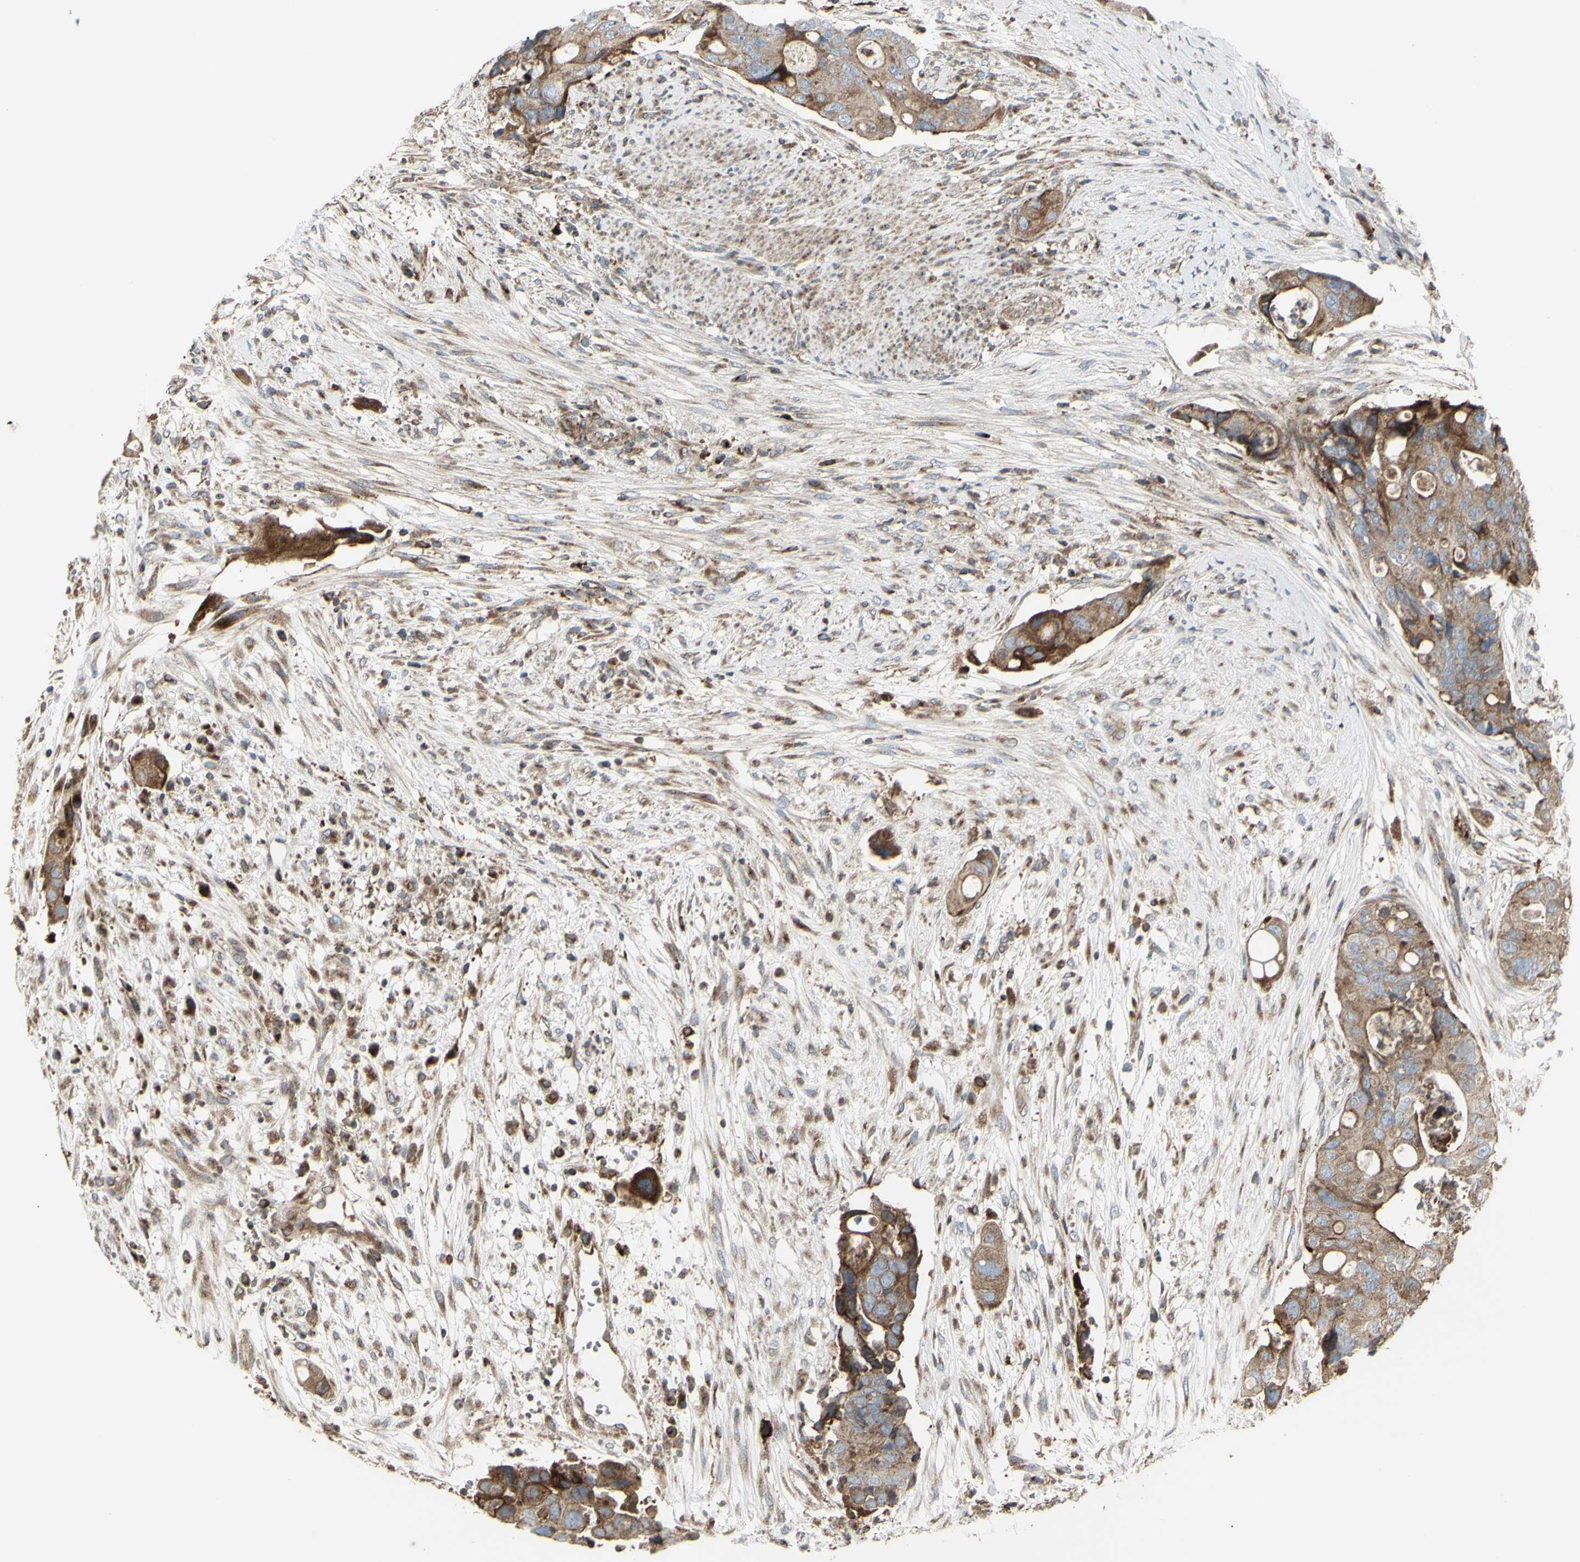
{"staining": {"intensity": "moderate", "quantity": ">75%", "location": "cytoplasmic/membranous"}, "tissue": "colorectal cancer", "cell_type": "Tumor cells", "image_type": "cancer", "snomed": [{"axis": "morphology", "description": "Adenocarcinoma, NOS"}, {"axis": "topography", "description": "Colon"}], "caption": "Protein staining shows moderate cytoplasmic/membranous staining in approximately >75% of tumor cells in colorectal adenocarcinoma.", "gene": "NAPA", "patient": {"sex": "female", "age": 57}}